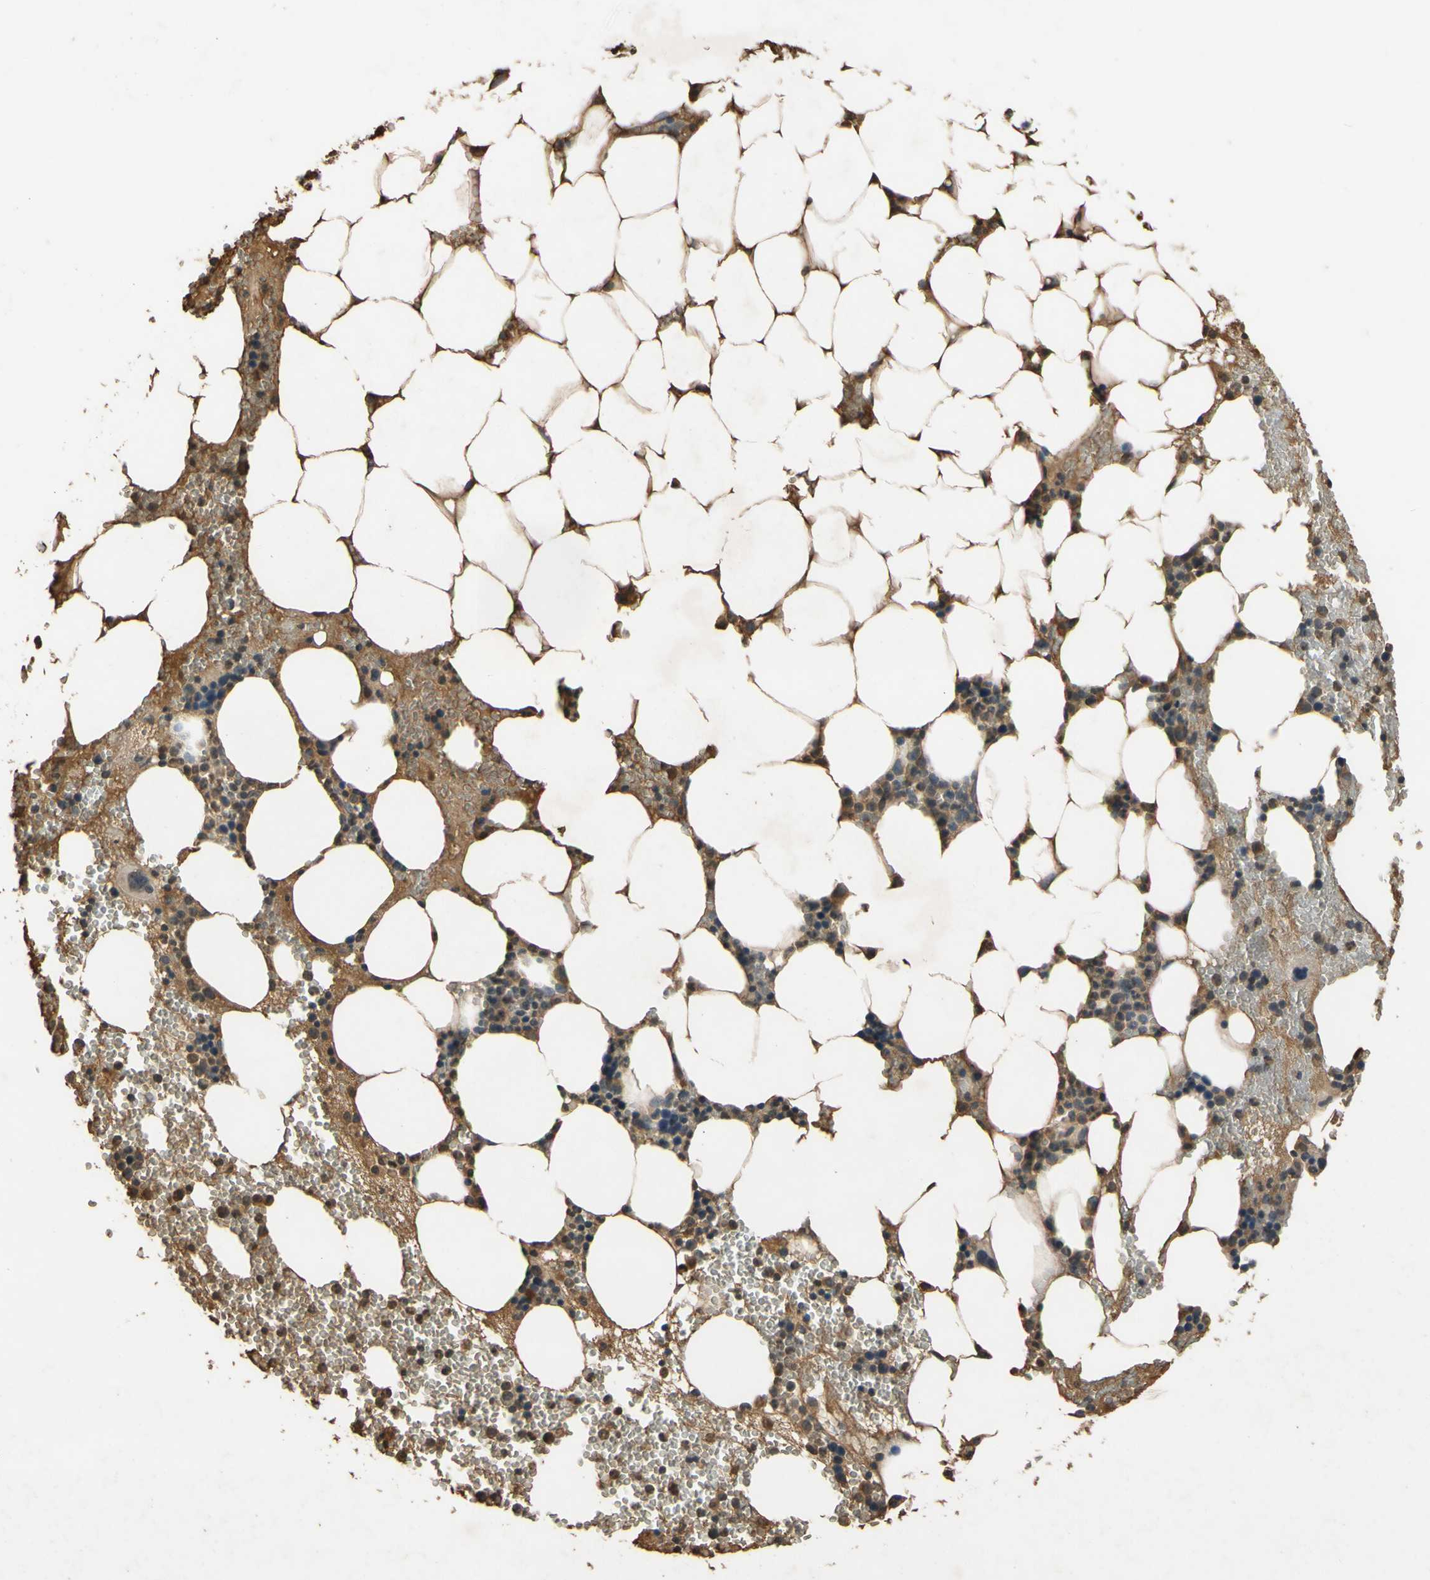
{"staining": {"intensity": "moderate", "quantity": "<25%", "location": "cytoplasmic/membranous"}, "tissue": "bone marrow", "cell_type": "Hematopoietic cells", "image_type": "normal", "snomed": [{"axis": "morphology", "description": "Normal tissue, NOS"}, {"axis": "morphology", "description": "Inflammation, NOS"}, {"axis": "topography", "description": "Bone marrow"}], "caption": "A brown stain shows moderate cytoplasmic/membranous positivity of a protein in hematopoietic cells of normal bone marrow.", "gene": "TIMP2", "patient": {"sex": "female", "age": 76}}